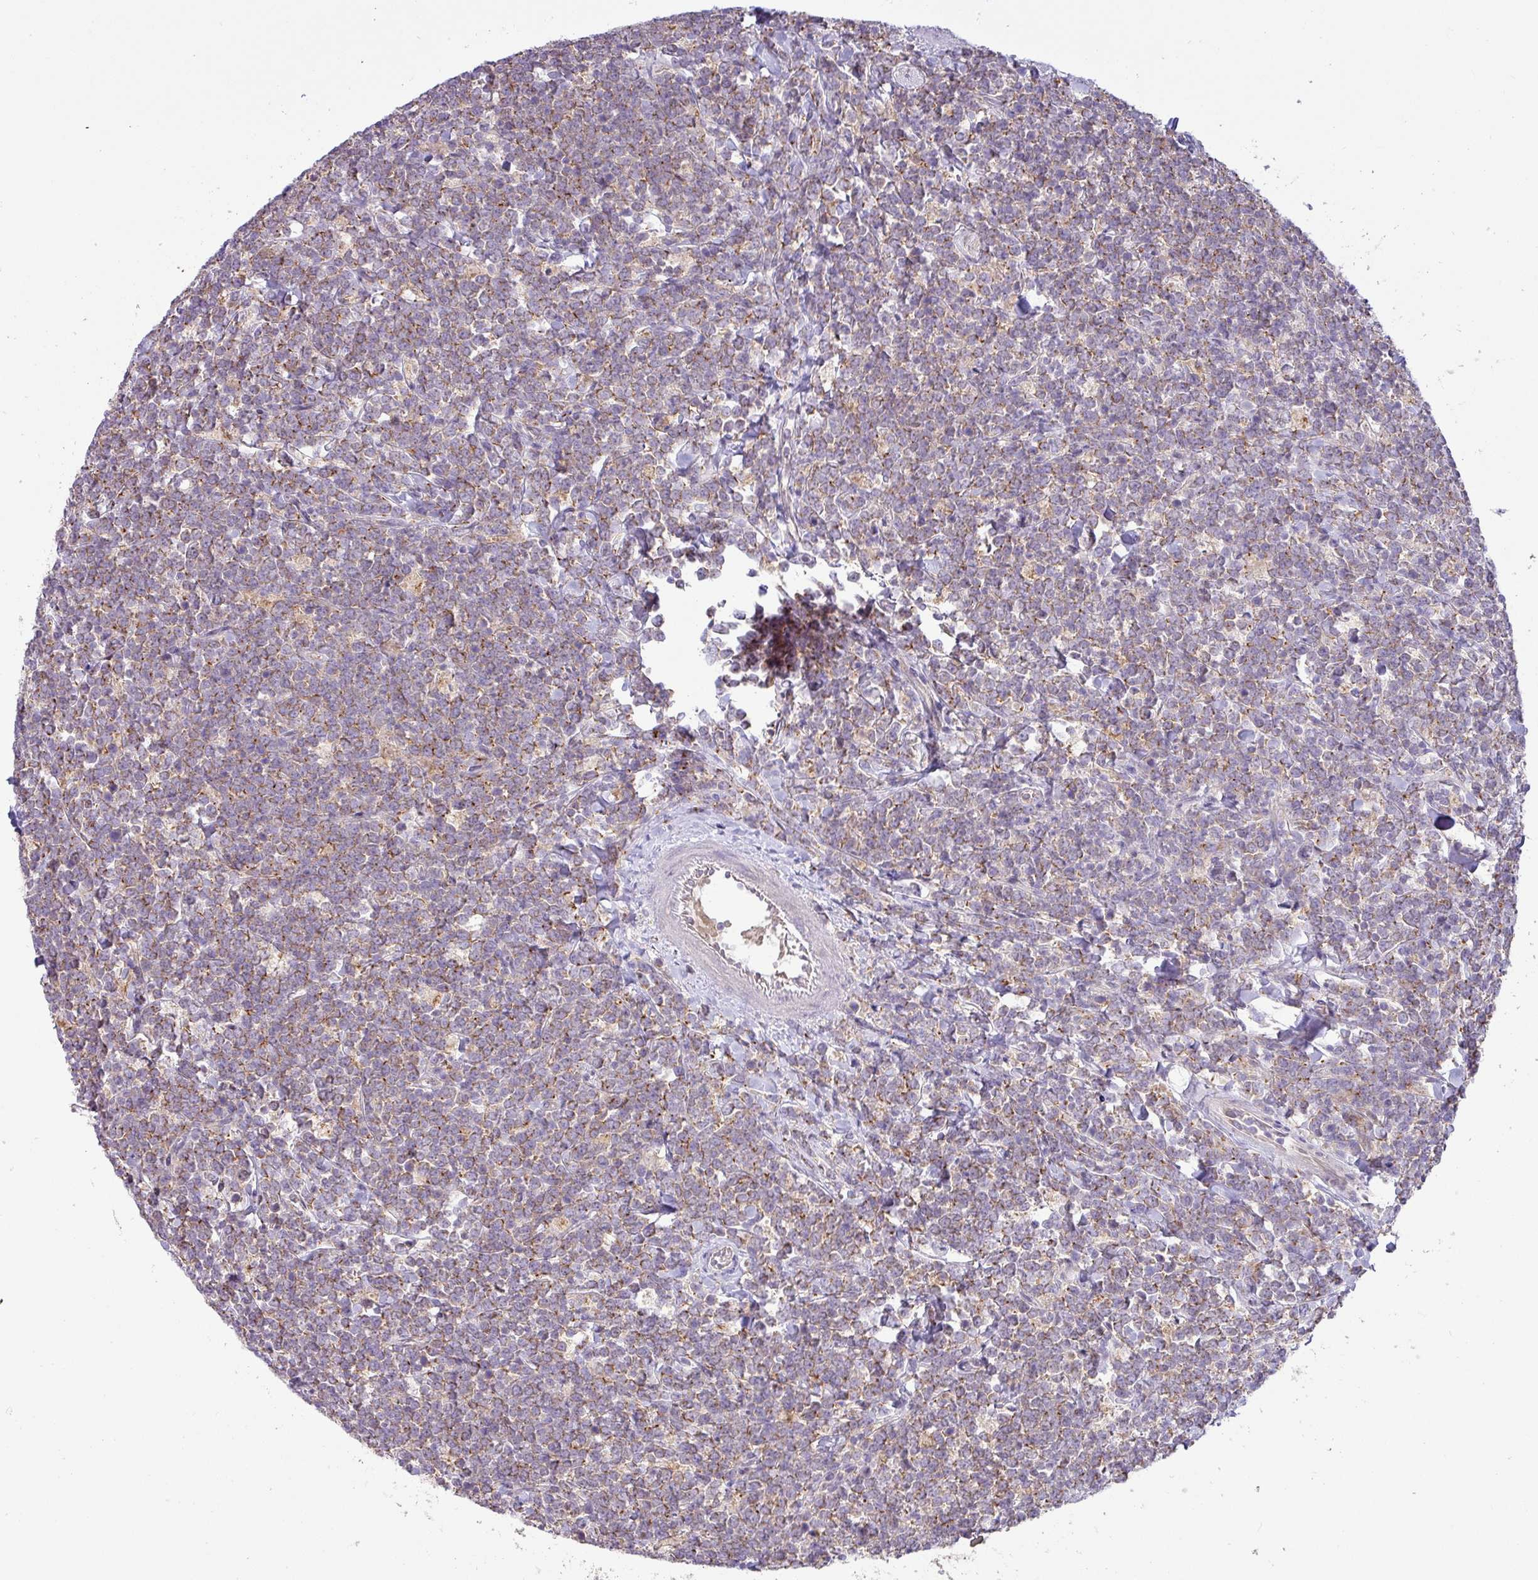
{"staining": {"intensity": "moderate", "quantity": "25%-75%", "location": "cytoplasmic/membranous"}, "tissue": "lymphoma", "cell_type": "Tumor cells", "image_type": "cancer", "snomed": [{"axis": "morphology", "description": "Malignant lymphoma, non-Hodgkin's type, High grade"}, {"axis": "topography", "description": "Small intestine"}, {"axis": "topography", "description": "Colon"}], "caption": "Human malignant lymphoma, non-Hodgkin's type (high-grade) stained with a protein marker demonstrates moderate staining in tumor cells.", "gene": "GALNT12", "patient": {"sex": "male", "age": 8}}